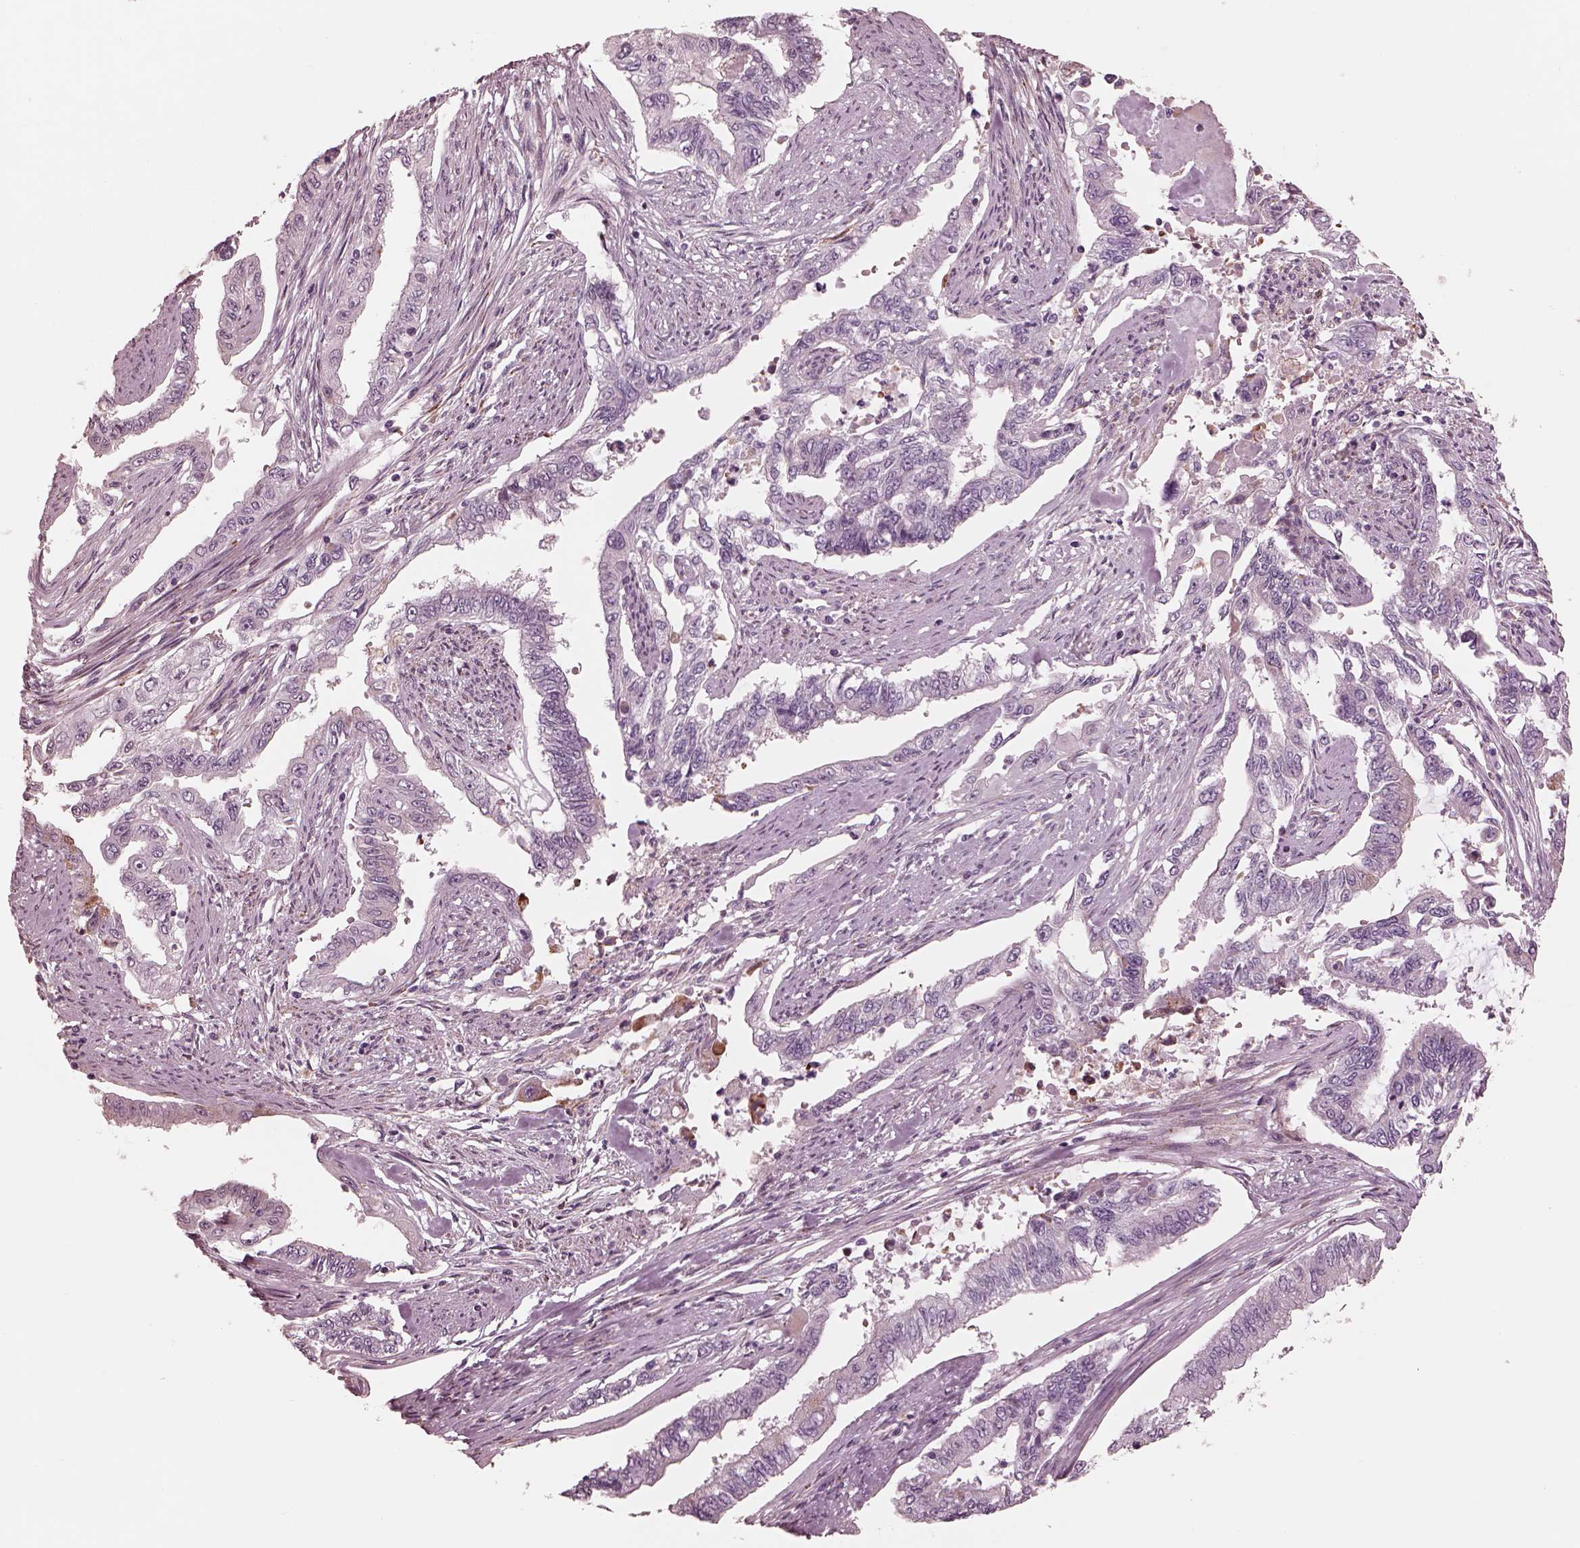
{"staining": {"intensity": "negative", "quantity": "none", "location": "none"}, "tissue": "endometrial cancer", "cell_type": "Tumor cells", "image_type": "cancer", "snomed": [{"axis": "morphology", "description": "Adenocarcinoma, NOS"}, {"axis": "topography", "description": "Uterus"}], "caption": "Endometrial adenocarcinoma was stained to show a protein in brown. There is no significant staining in tumor cells.", "gene": "CADM2", "patient": {"sex": "female", "age": 59}}